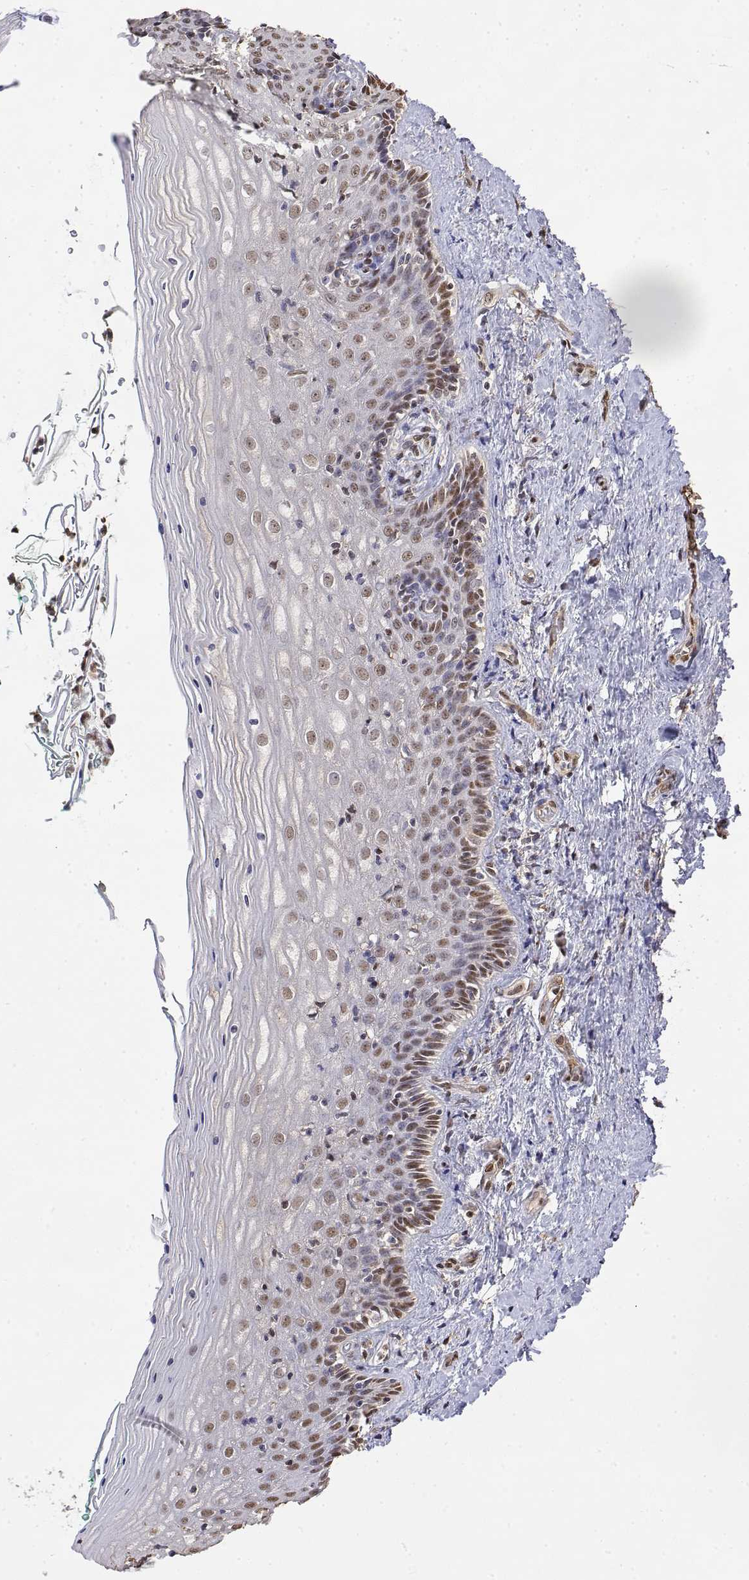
{"staining": {"intensity": "moderate", "quantity": ">75%", "location": "nuclear"}, "tissue": "vagina", "cell_type": "Squamous epithelial cells", "image_type": "normal", "snomed": [{"axis": "morphology", "description": "Normal tissue, NOS"}, {"axis": "topography", "description": "Vagina"}], "caption": "Immunohistochemical staining of normal vagina exhibits >75% levels of moderate nuclear protein staining in about >75% of squamous epithelial cells. (Brightfield microscopy of DAB IHC at high magnification).", "gene": "TPI1", "patient": {"sex": "female", "age": 45}}